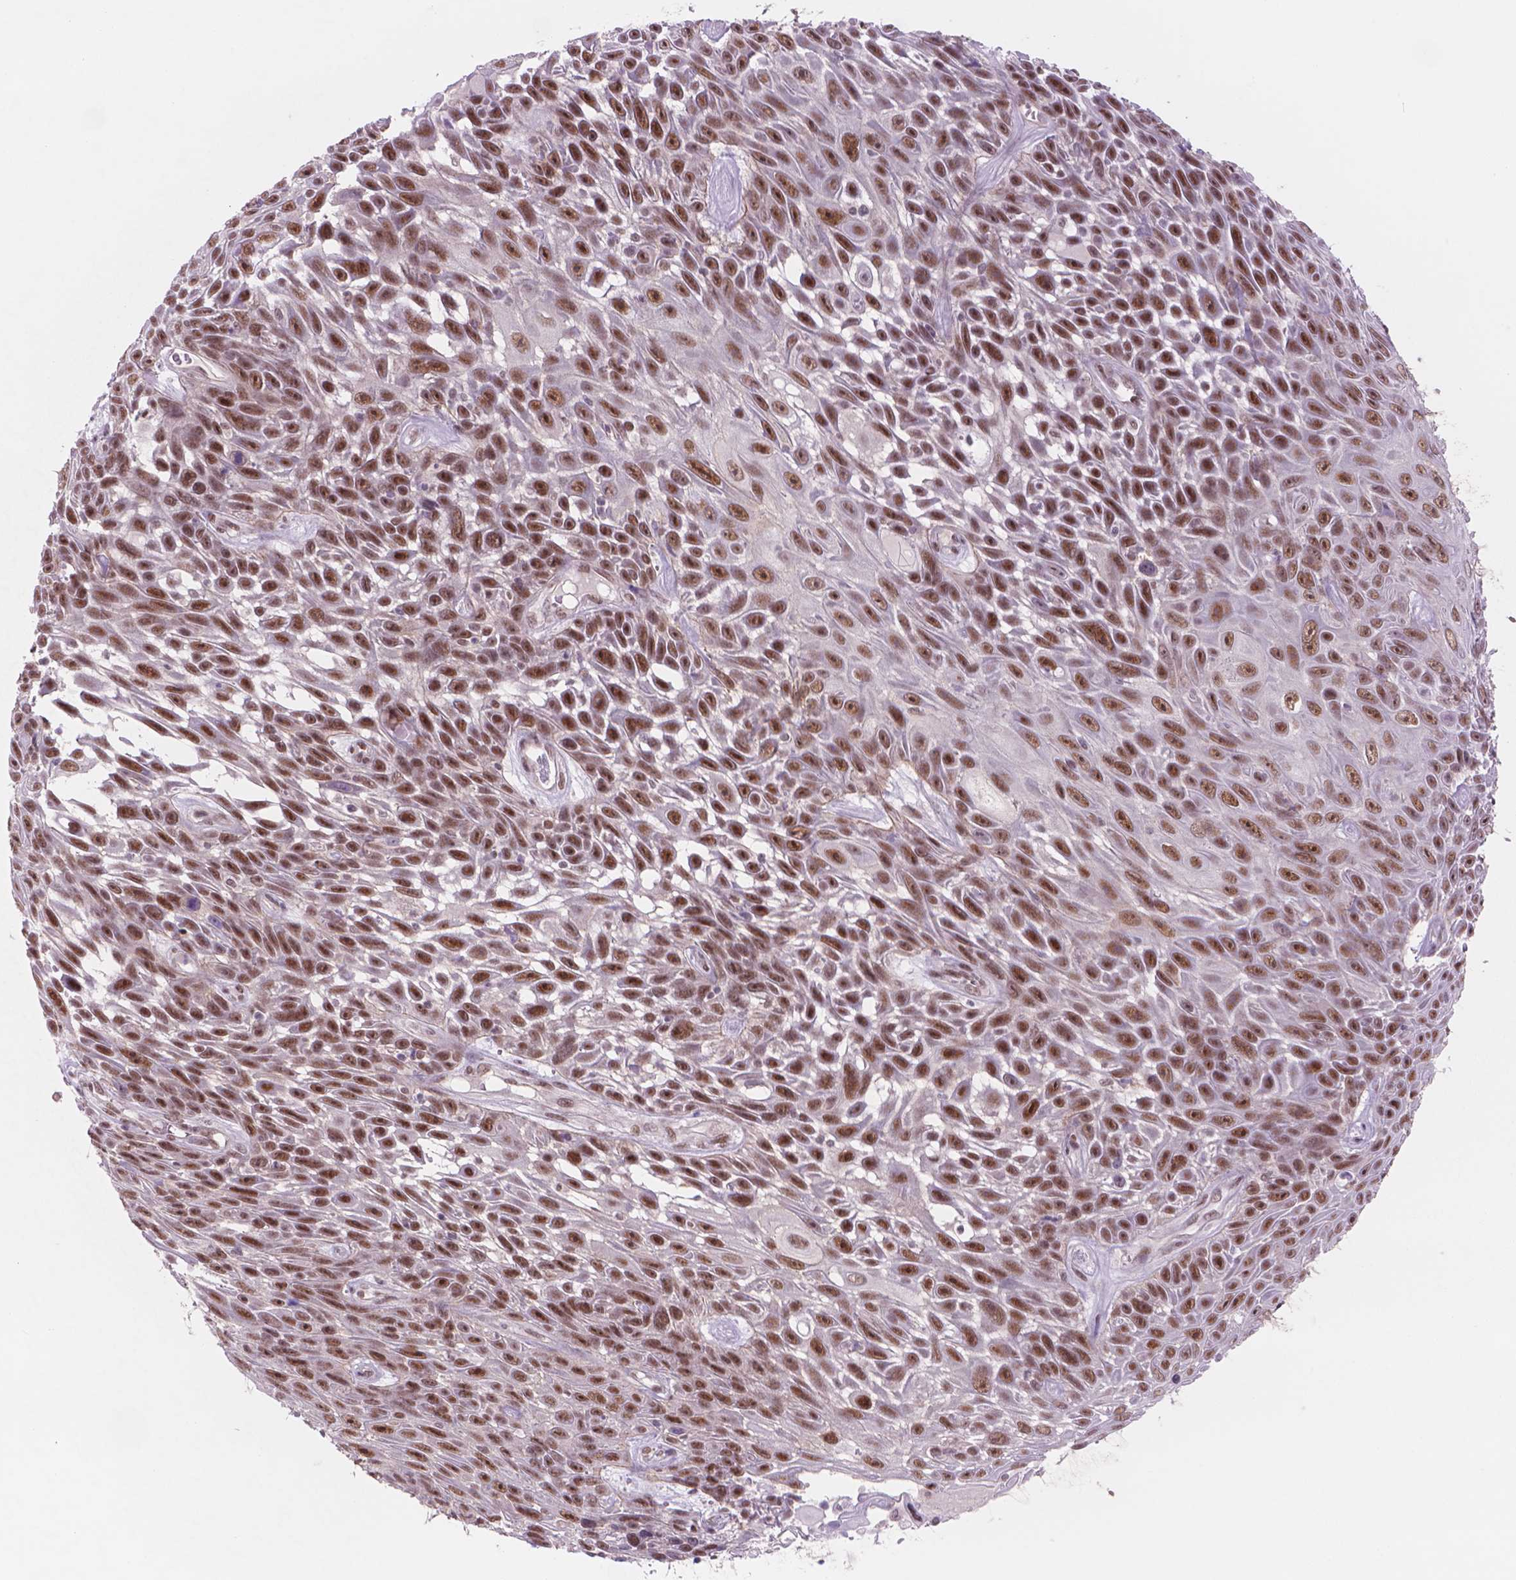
{"staining": {"intensity": "strong", "quantity": ">75%", "location": "nuclear"}, "tissue": "skin cancer", "cell_type": "Tumor cells", "image_type": "cancer", "snomed": [{"axis": "morphology", "description": "Squamous cell carcinoma, NOS"}, {"axis": "topography", "description": "Skin"}], "caption": "High-magnification brightfield microscopy of squamous cell carcinoma (skin) stained with DAB (3,3'-diaminobenzidine) (brown) and counterstained with hematoxylin (blue). tumor cells exhibit strong nuclear expression is seen in about>75% of cells.", "gene": "POLR3D", "patient": {"sex": "male", "age": 82}}